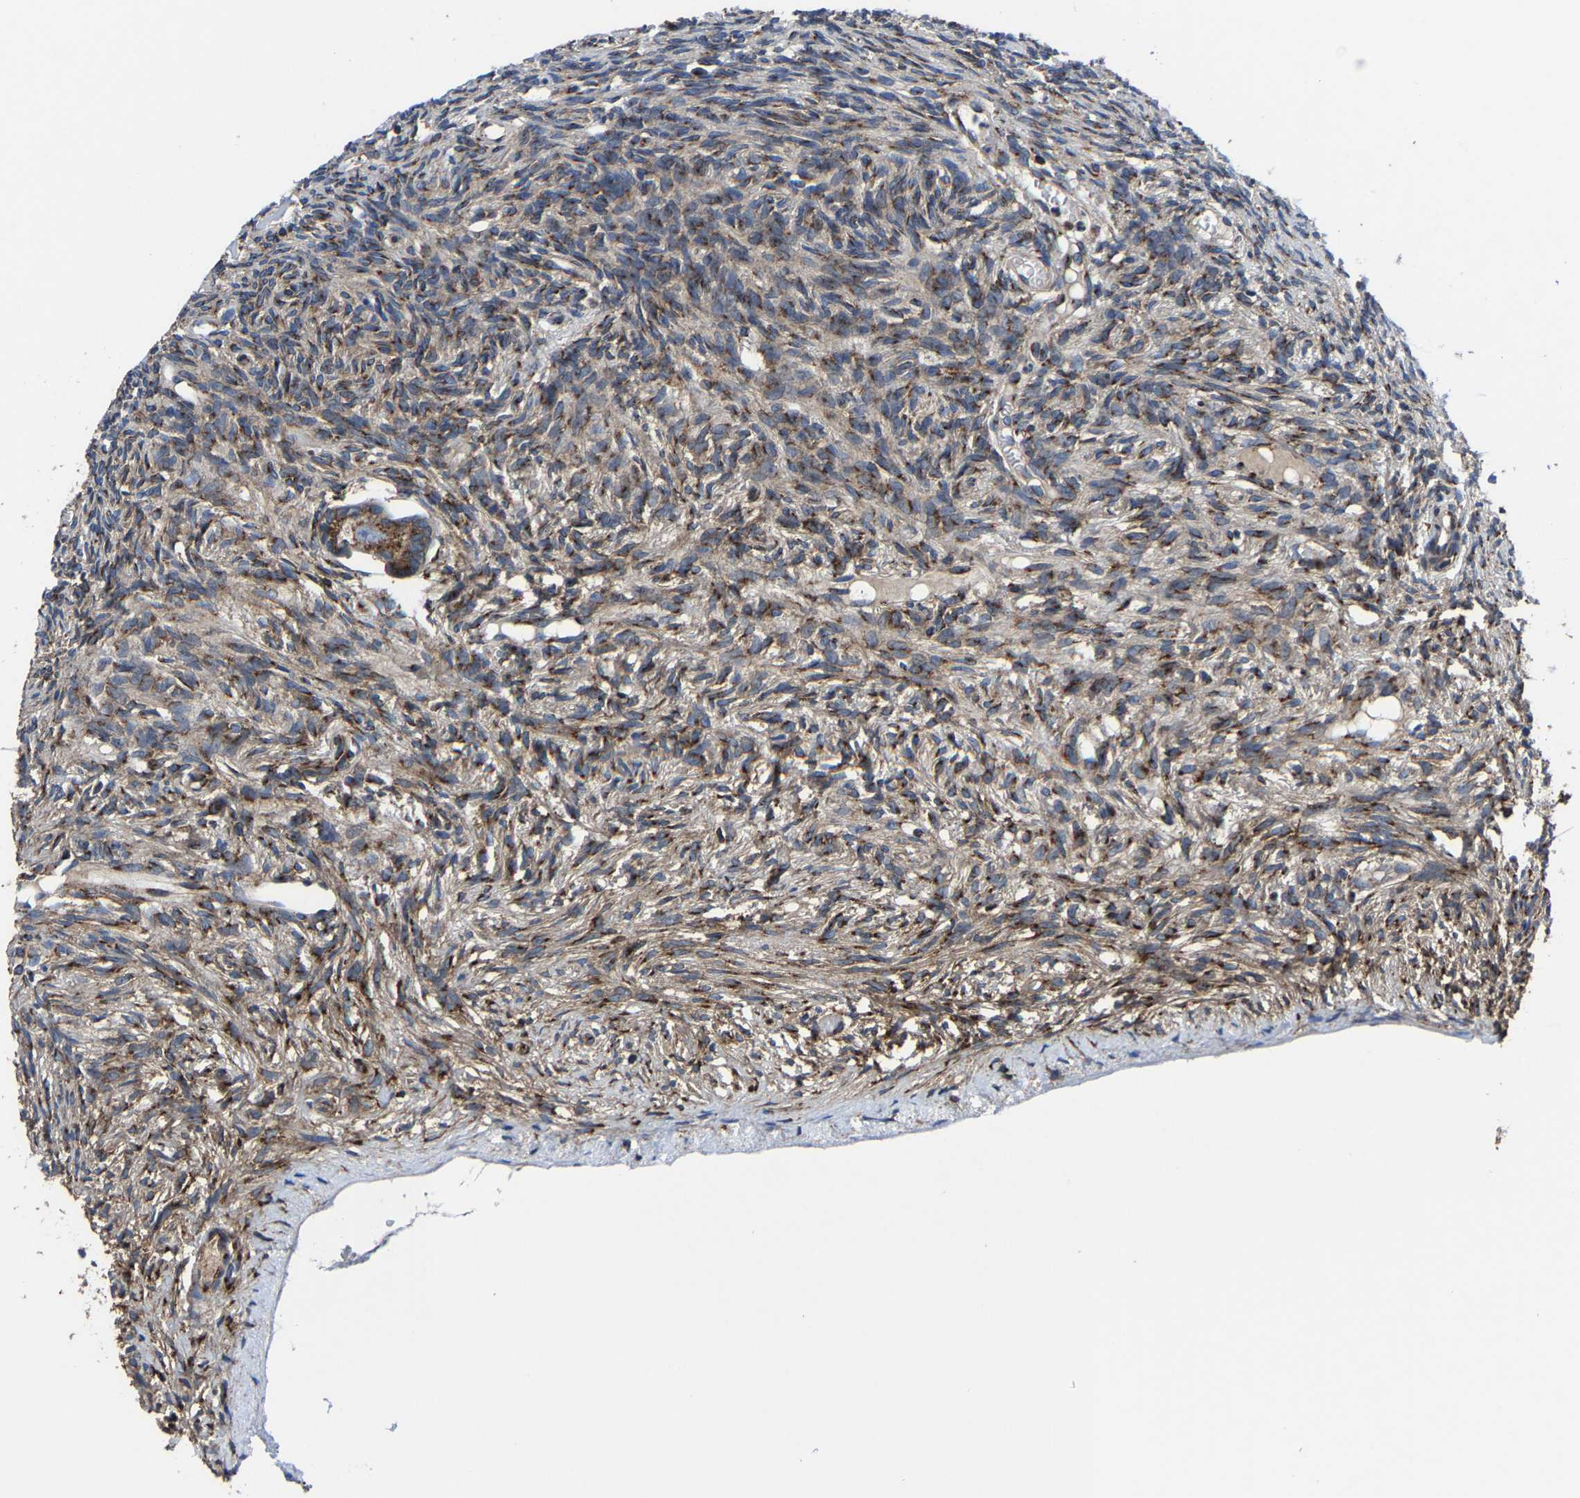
{"staining": {"intensity": "moderate", "quantity": ">75%", "location": "cytoplasmic/membranous"}, "tissue": "ovary", "cell_type": "Follicle cells", "image_type": "normal", "snomed": [{"axis": "morphology", "description": "Normal tissue, NOS"}, {"axis": "topography", "description": "Ovary"}], "caption": "Ovary stained for a protein shows moderate cytoplasmic/membranous positivity in follicle cells.", "gene": "EBAG9", "patient": {"sex": "female", "age": 33}}